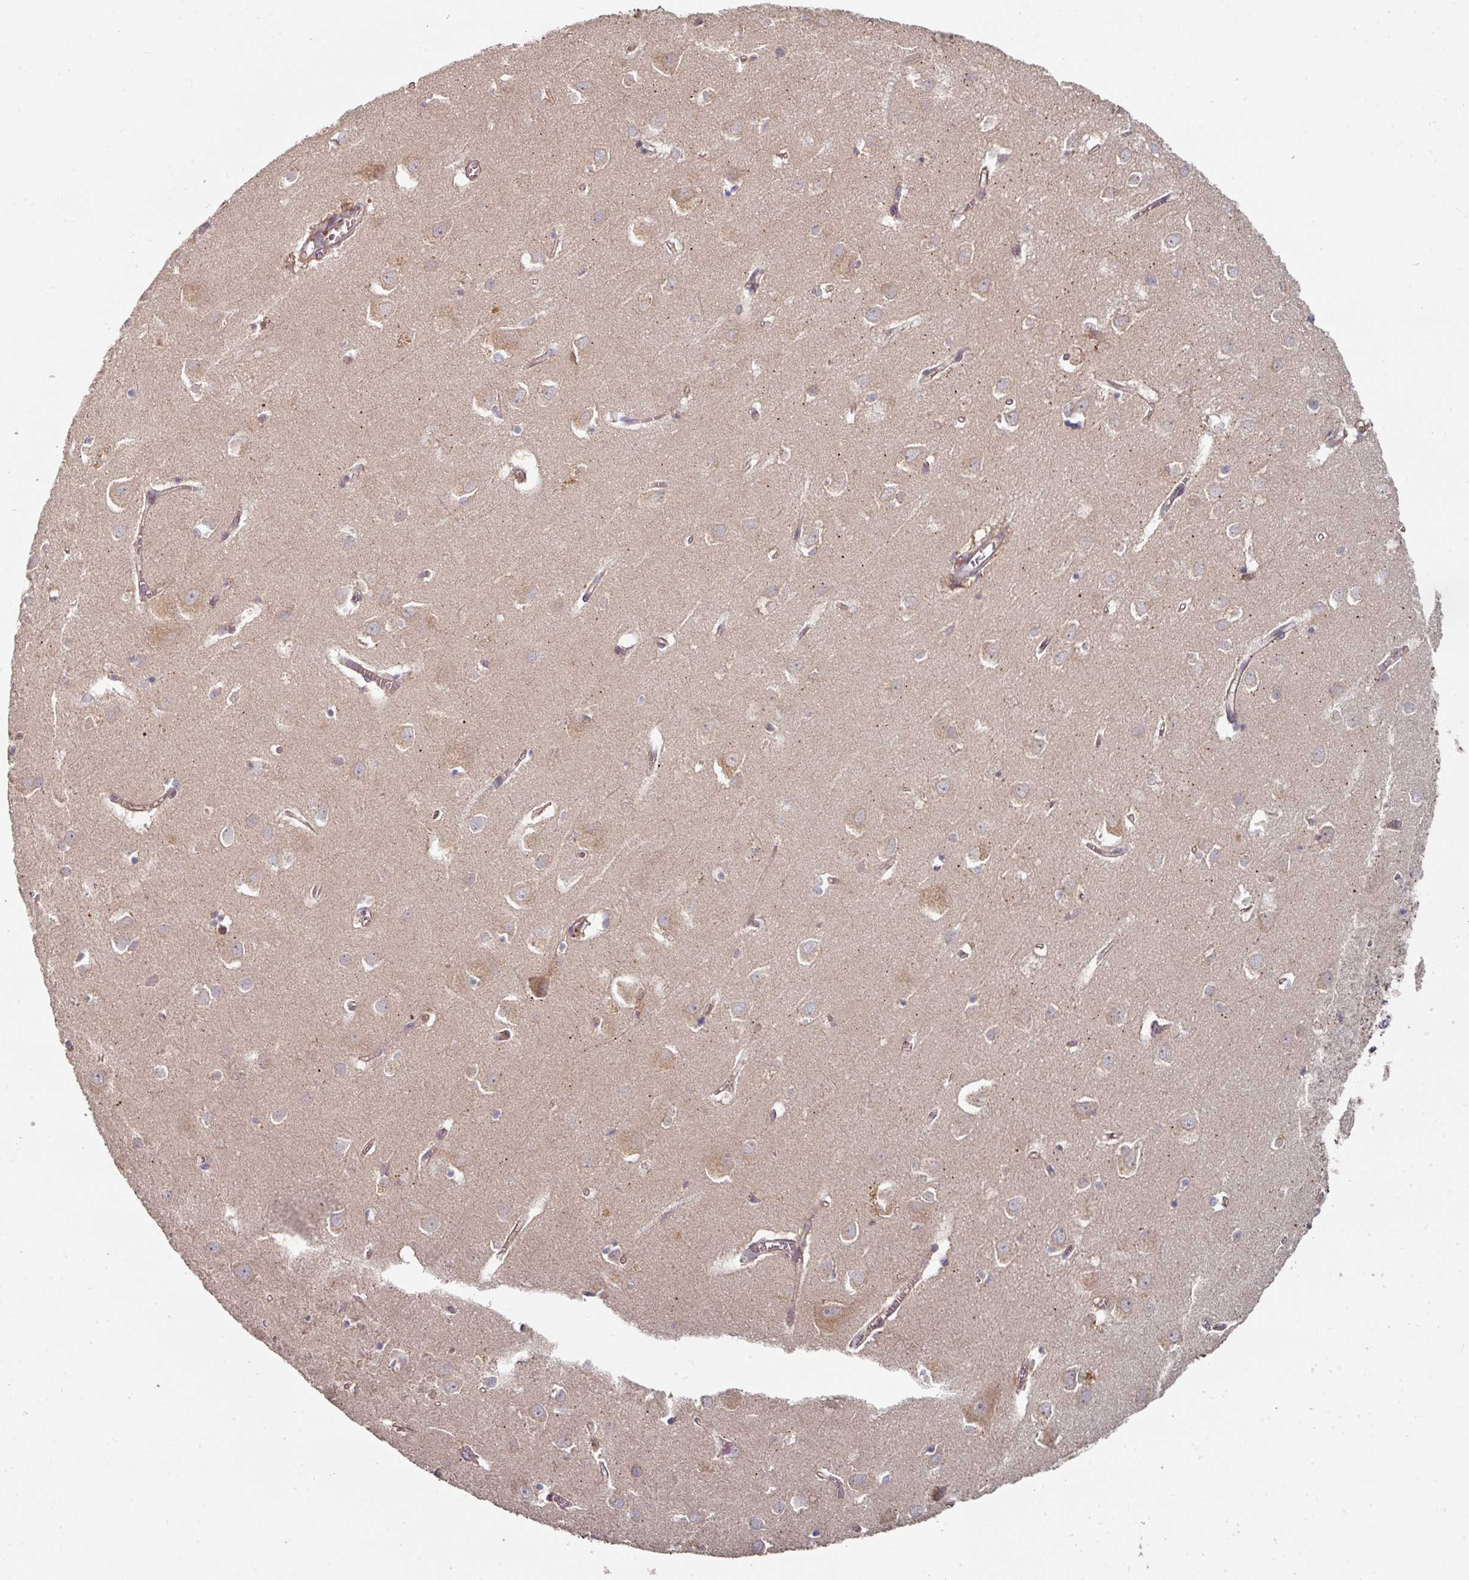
{"staining": {"intensity": "weak", "quantity": ">75%", "location": "cytoplasmic/membranous"}, "tissue": "cerebral cortex", "cell_type": "Endothelial cells", "image_type": "normal", "snomed": [{"axis": "morphology", "description": "Normal tissue, NOS"}, {"axis": "topography", "description": "Cerebral cortex"}], "caption": "A micrograph showing weak cytoplasmic/membranous expression in approximately >75% of endothelial cells in normal cerebral cortex, as visualized by brown immunohistochemical staining.", "gene": "DNAJC7", "patient": {"sex": "male", "age": 70}}